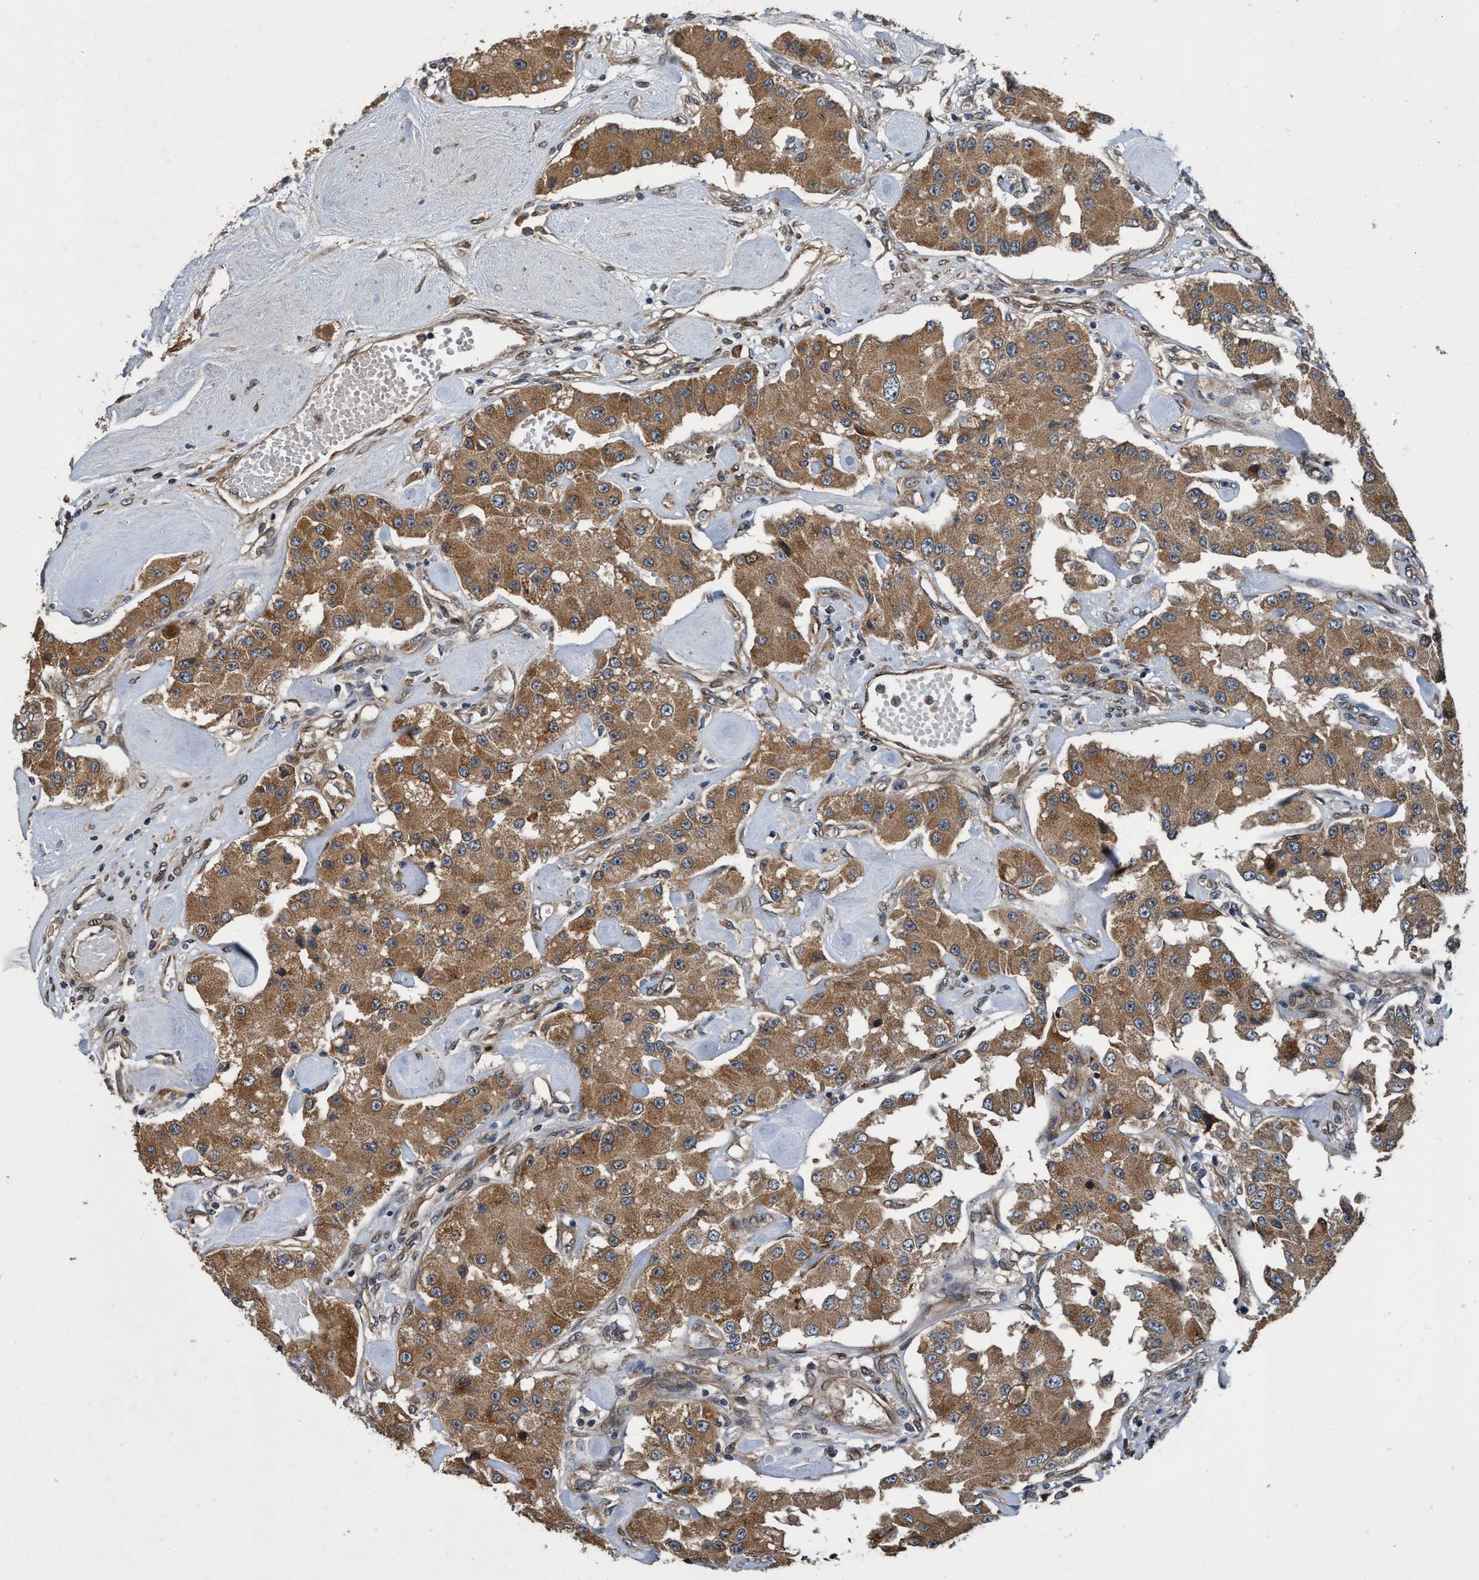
{"staining": {"intensity": "moderate", "quantity": ">75%", "location": "cytoplasmic/membranous"}, "tissue": "carcinoid", "cell_type": "Tumor cells", "image_type": "cancer", "snomed": [{"axis": "morphology", "description": "Carcinoid, malignant, NOS"}, {"axis": "topography", "description": "Pancreas"}], "caption": "A photomicrograph of carcinoid stained for a protein reveals moderate cytoplasmic/membranous brown staining in tumor cells.", "gene": "MACC1", "patient": {"sex": "male", "age": 41}}